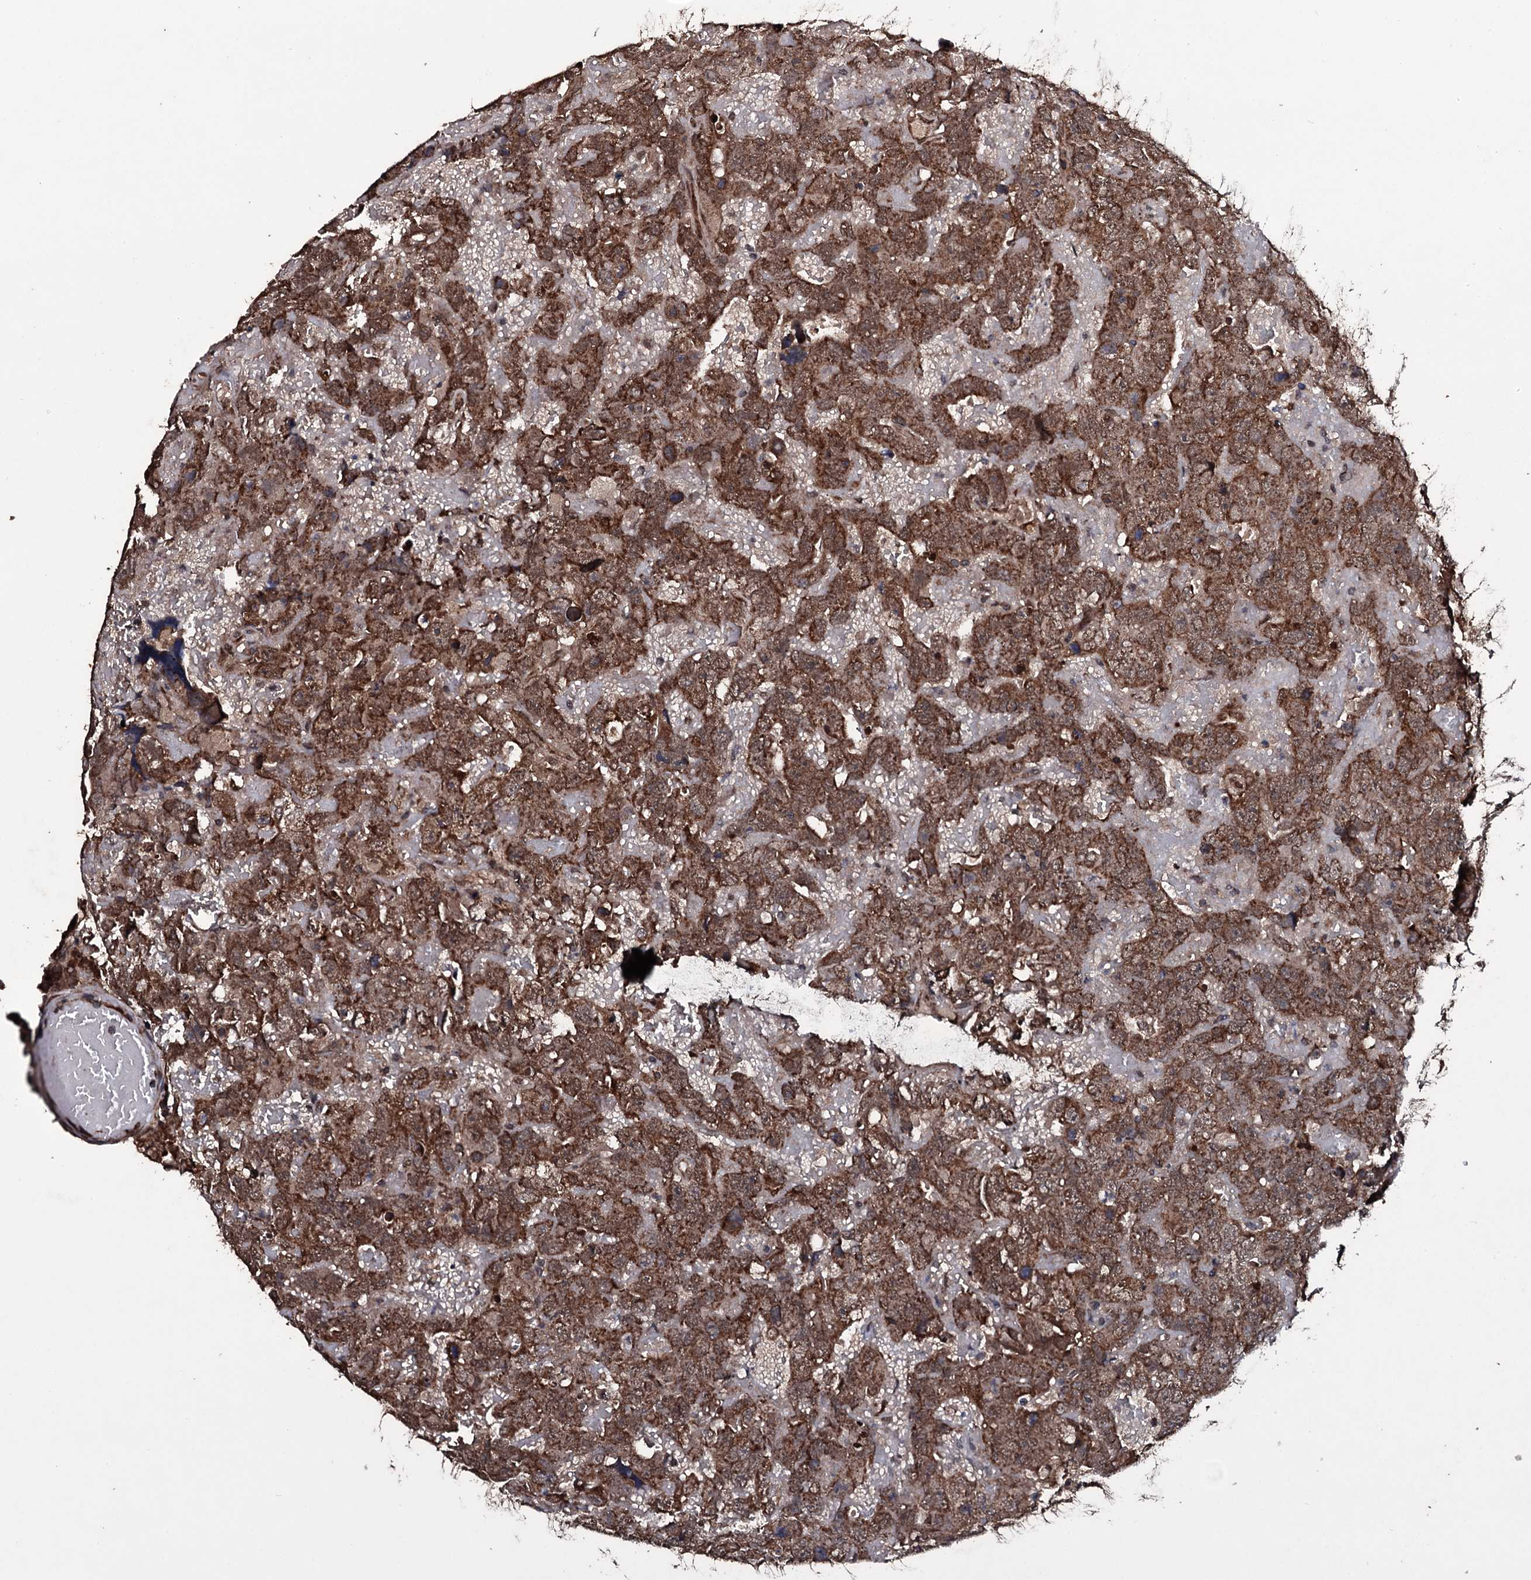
{"staining": {"intensity": "moderate", "quantity": ">75%", "location": "cytoplasmic/membranous"}, "tissue": "testis cancer", "cell_type": "Tumor cells", "image_type": "cancer", "snomed": [{"axis": "morphology", "description": "Carcinoma, Embryonal, NOS"}, {"axis": "topography", "description": "Testis"}], "caption": "IHC (DAB) staining of human embryonal carcinoma (testis) reveals moderate cytoplasmic/membranous protein expression in about >75% of tumor cells. The protein of interest is stained brown, and the nuclei are stained in blue (DAB (3,3'-diaminobenzidine) IHC with brightfield microscopy, high magnification).", "gene": "MRPS31", "patient": {"sex": "male", "age": 45}}